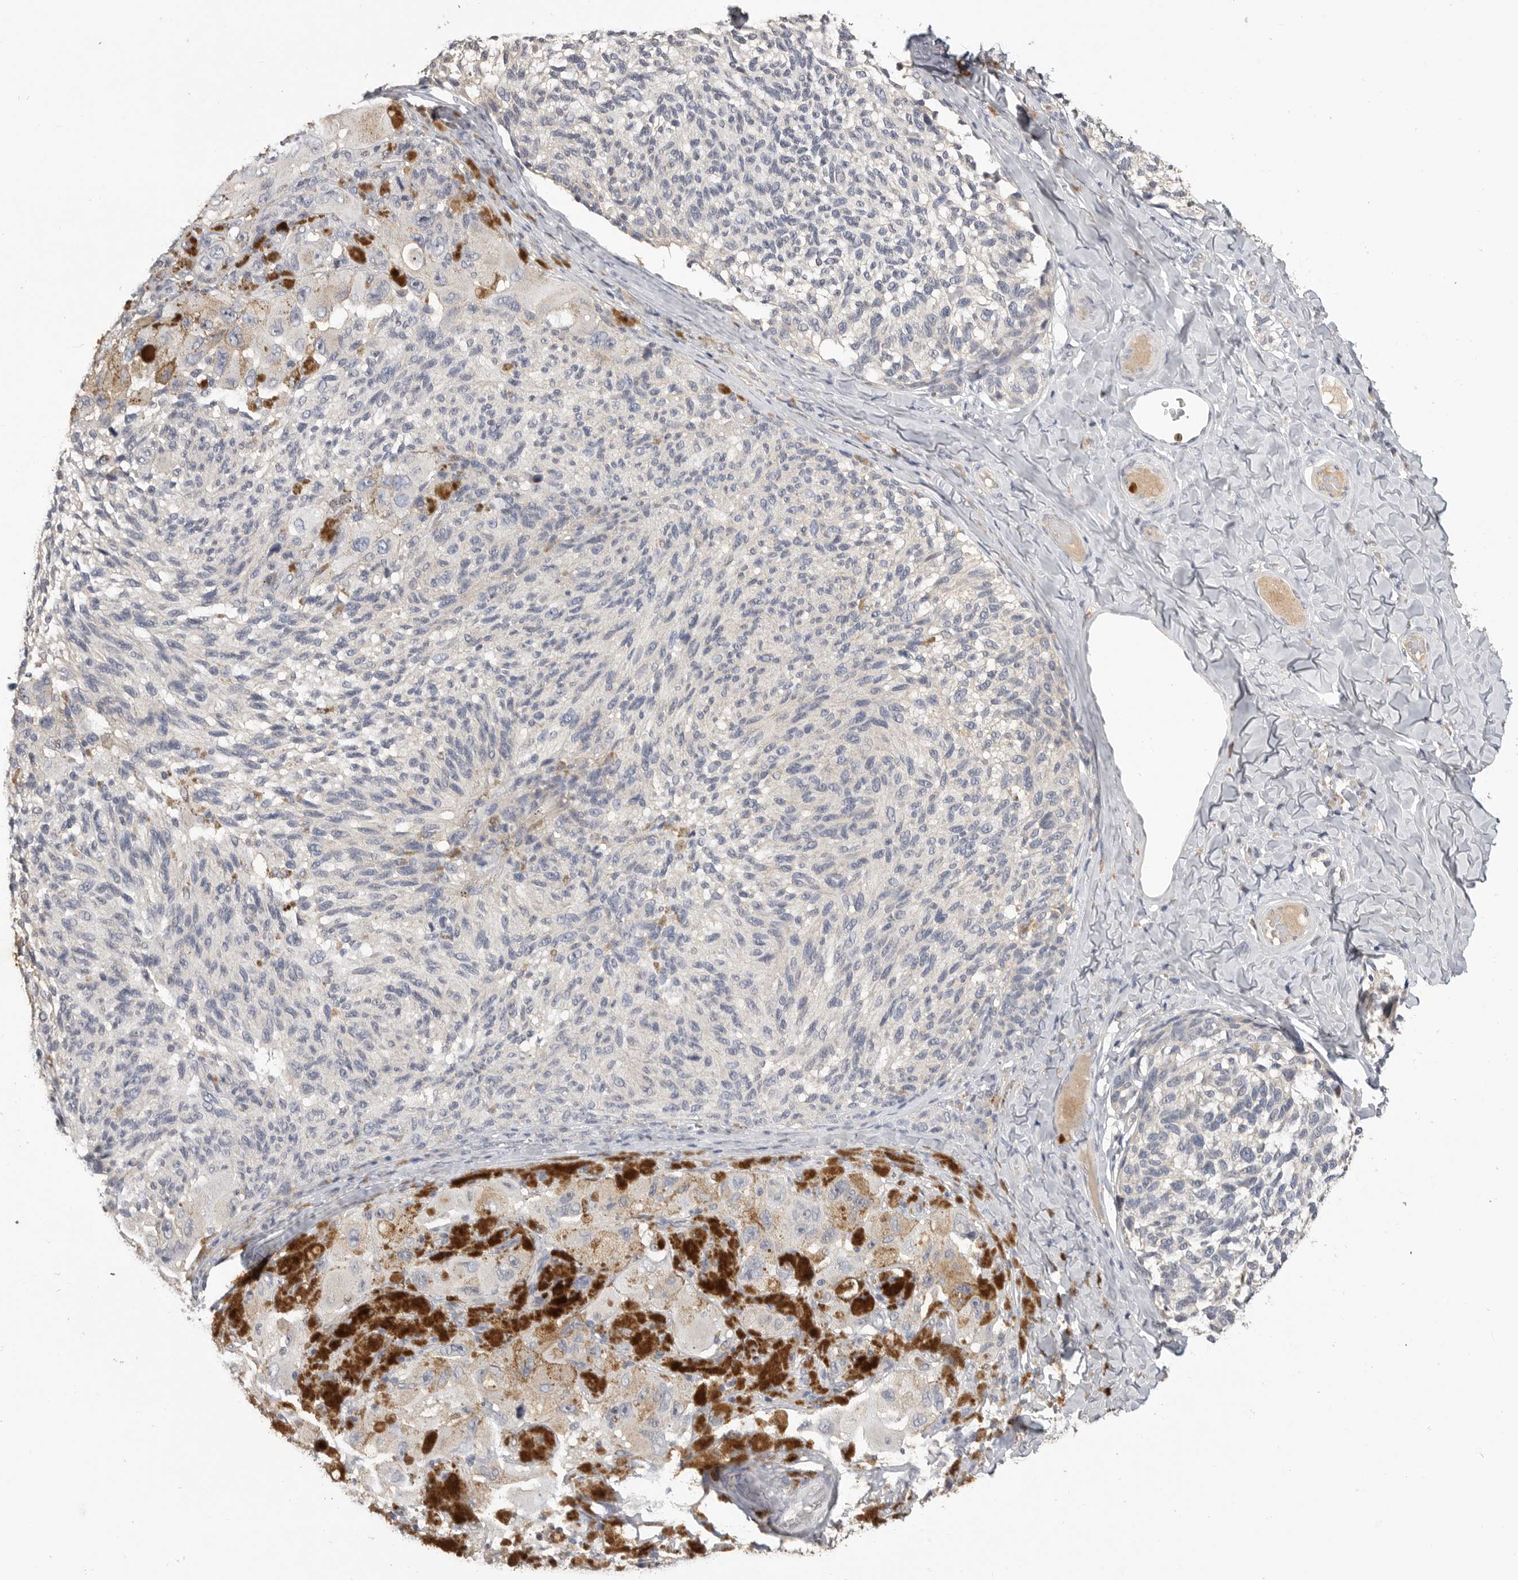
{"staining": {"intensity": "negative", "quantity": "none", "location": "none"}, "tissue": "melanoma", "cell_type": "Tumor cells", "image_type": "cancer", "snomed": [{"axis": "morphology", "description": "Malignant melanoma, NOS"}, {"axis": "topography", "description": "Skin"}], "caption": "A high-resolution micrograph shows immunohistochemistry (IHC) staining of melanoma, which reveals no significant positivity in tumor cells.", "gene": "LTBR", "patient": {"sex": "female", "age": 73}}